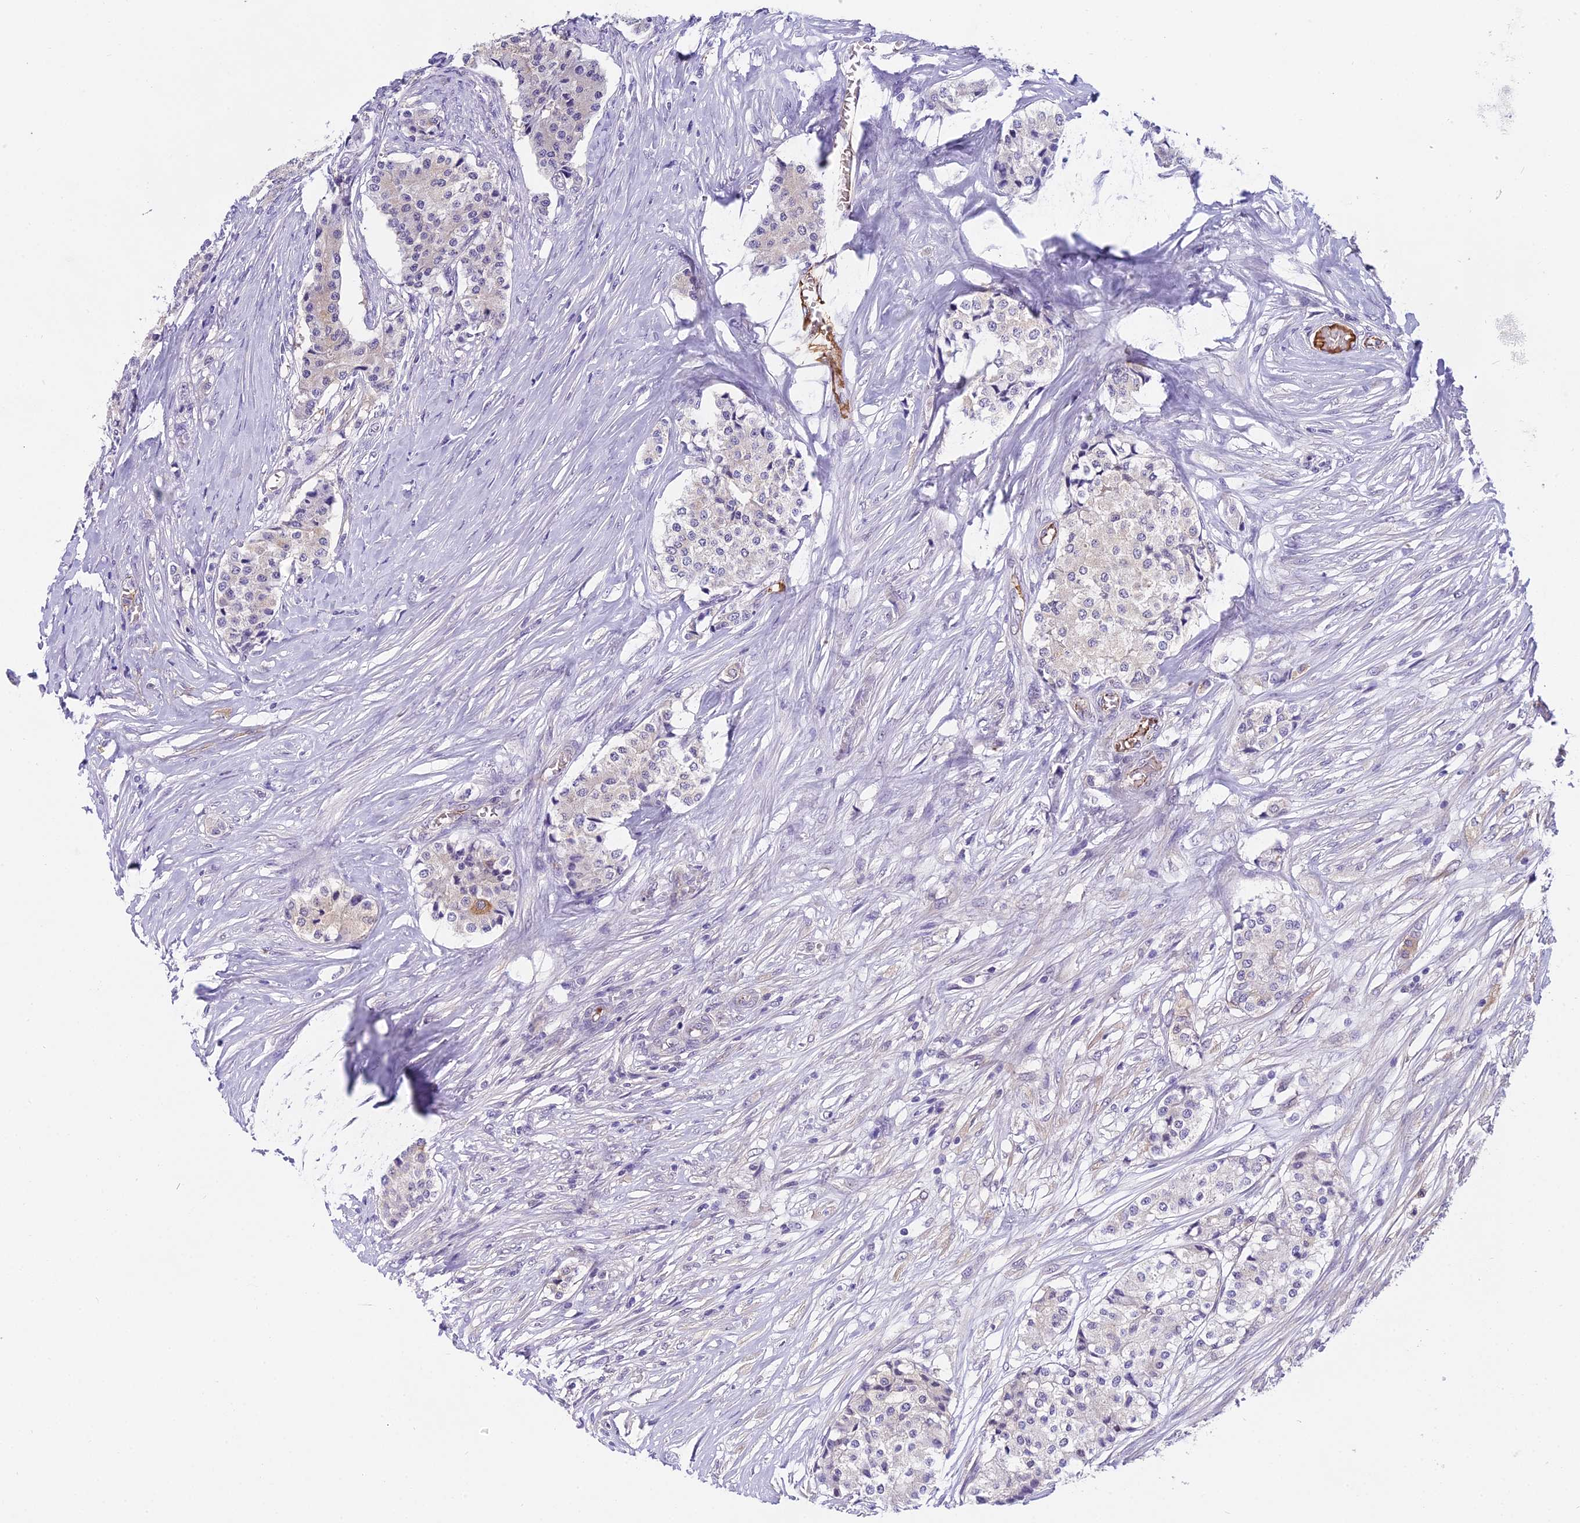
{"staining": {"intensity": "negative", "quantity": "none", "location": "none"}, "tissue": "carcinoid", "cell_type": "Tumor cells", "image_type": "cancer", "snomed": [{"axis": "morphology", "description": "Carcinoid, malignant, NOS"}, {"axis": "topography", "description": "Colon"}], "caption": "DAB immunohistochemical staining of carcinoid (malignant) displays no significant staining in tumor cells. Brightfield microscopy of immunohistochemistry stained with DAB (3,3'-diaminobenzidine) (brown) and hematoxylin (blue), captured at high magnification.", "gene": "MAT2A", "patient": {"sex": "female", "age": 52}}